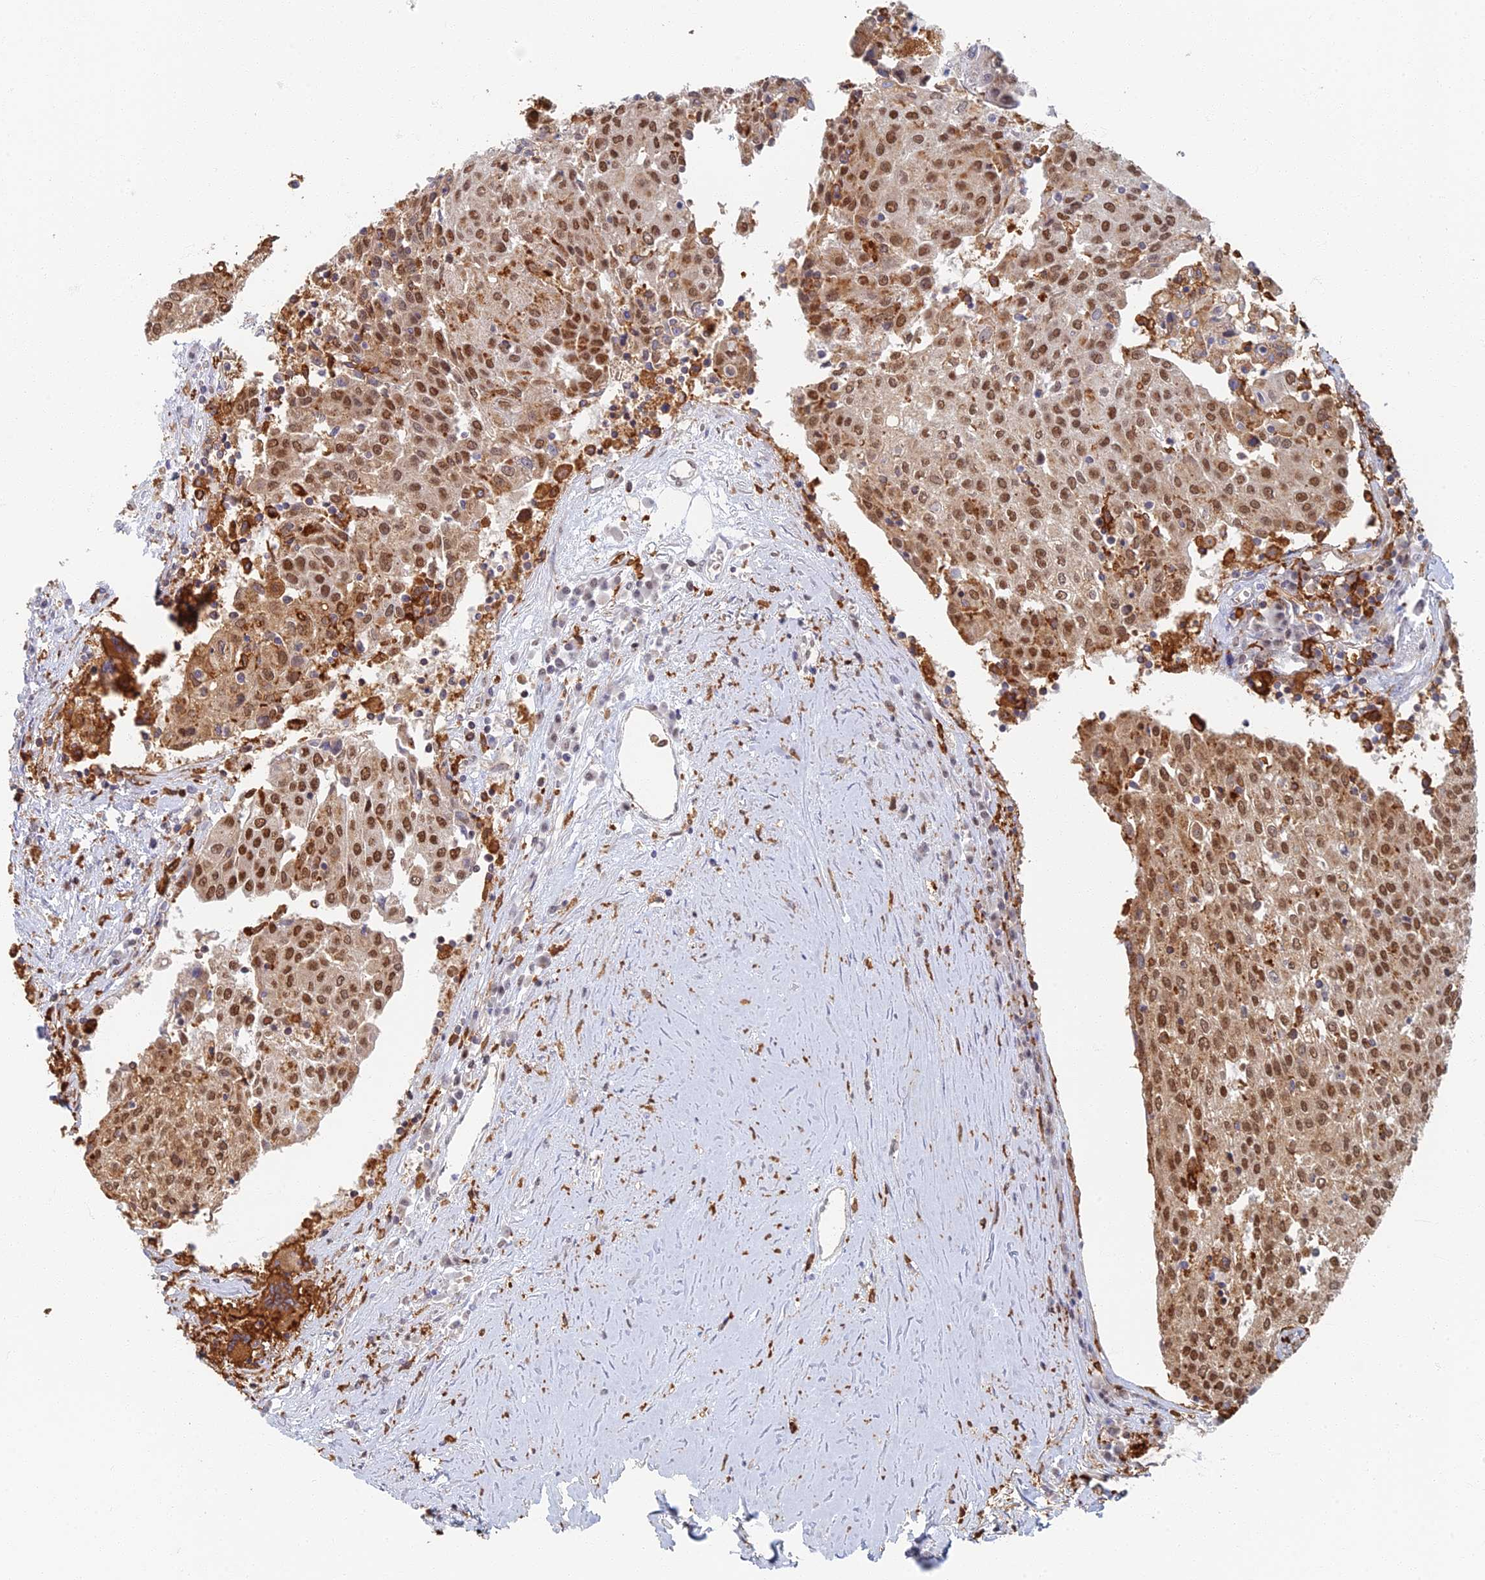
{"staining": {"intensity": "moderate", "quantity": ">75%", "location": "cytoplasmic/membranous,nuclear"}, "tissue": "urothelial cancer", "cell_type": "Tumor cells", "image_type": "cancer", "snomed": [{"axis": "morphology", "description": "Urothelial carcinoma, High grade"}, {"axis": "topography", "description": "Urinary bladder"}], "caption": "About >75% of tumor cells in human urothelial carcinoma (high-grade) exhibit moderate cytoplasmic/membranous and nuclear protein positivity as visualized by brown immunohistochemical staining.", "gene": "GPATCH1", "patient": {"sex": "female", "age": 85}}